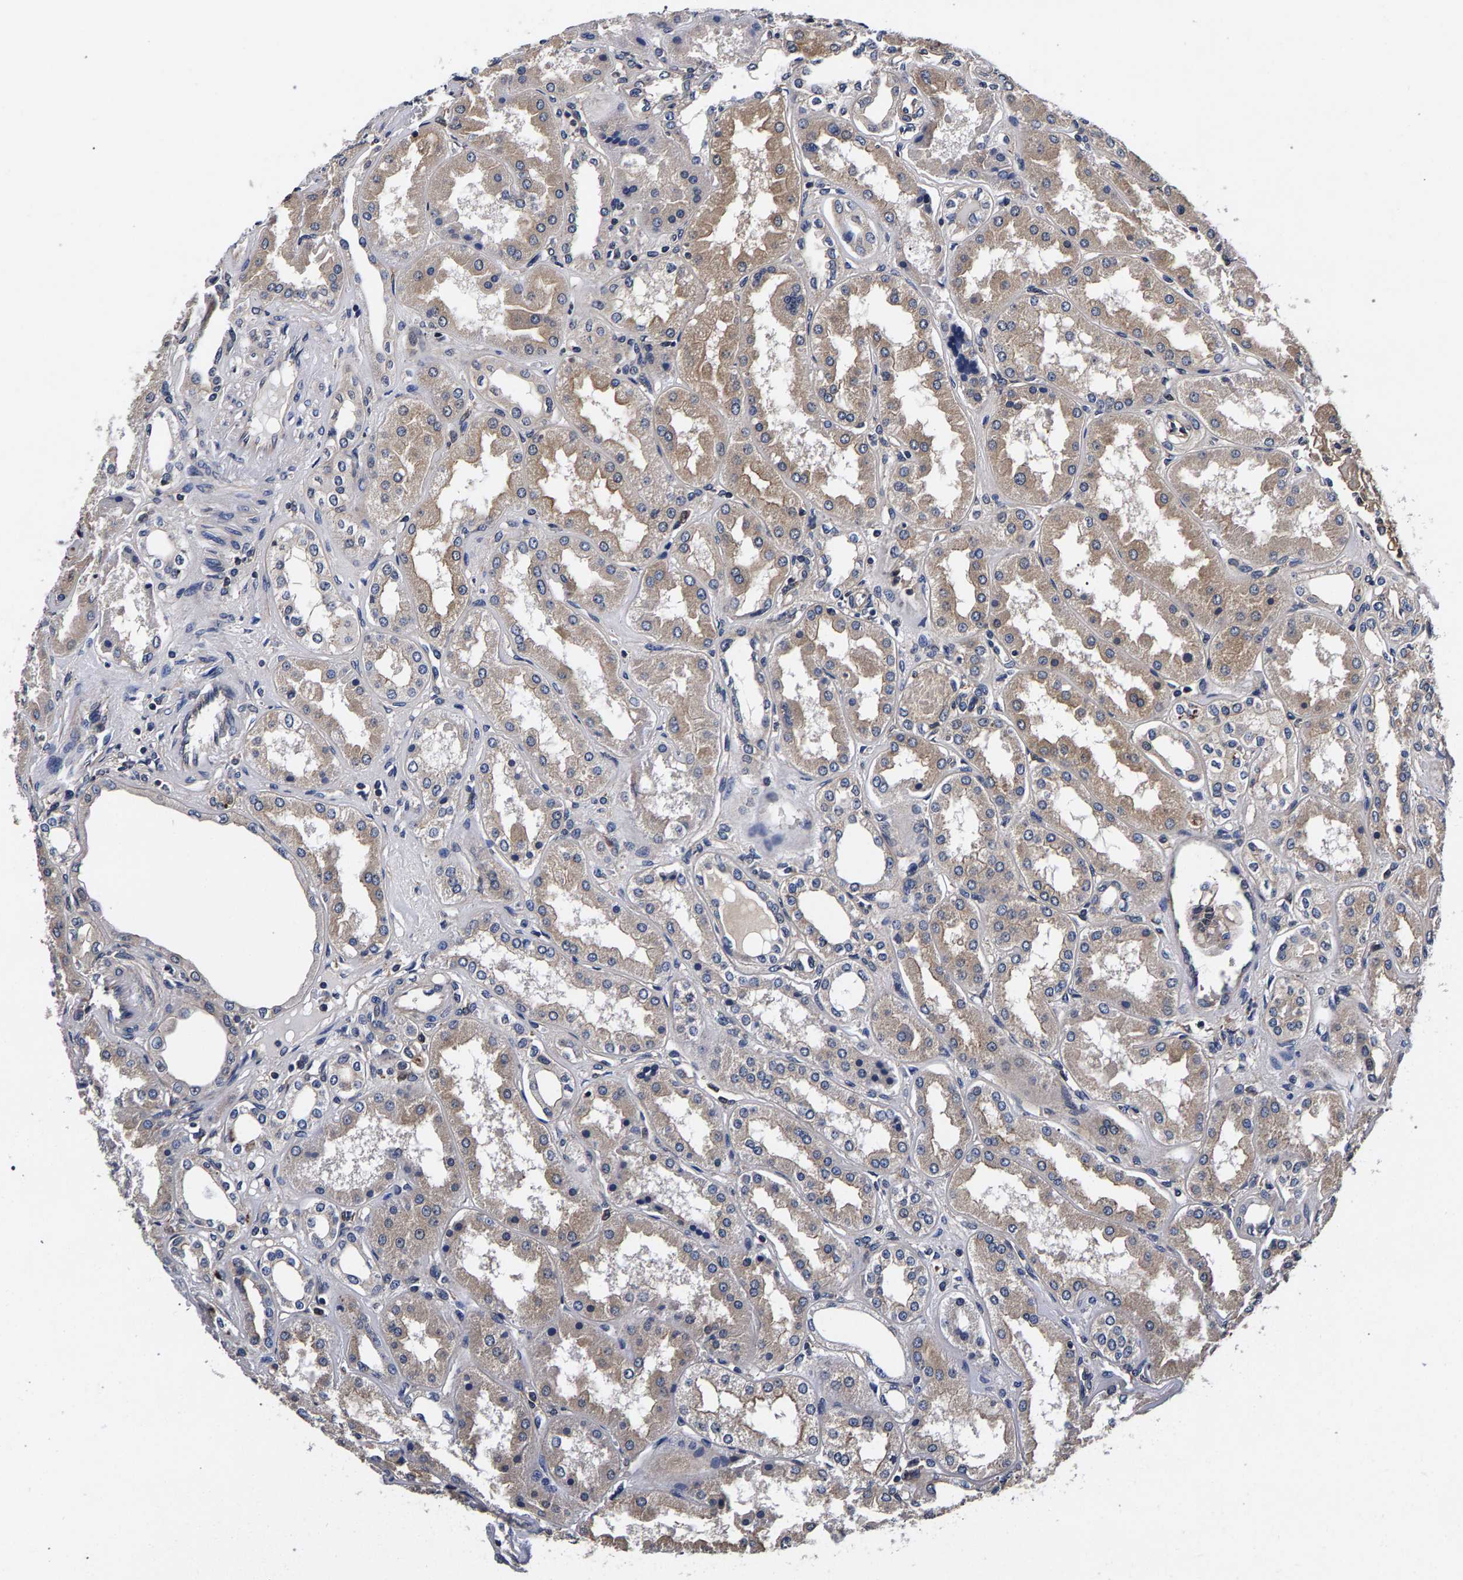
{"staining": {"intensity": "weak", "quantity": "25%-75%", "location": "cytoplasmic/membranous"}, "tissue": "kidney", "cell_type": "Cells in glomeruli", "image_type": "normal", "snomed": [{"axis": "morphology", "description": "Normal tissue, NOS"}, {"axis": "topography", "description": "Kidney"}], "caption": "DAB (3,3'-diaminobenzidine) immunohistochemical staining of benign human kidney exhibits weak cytoplasmic/membranous protein staining in about 25%-75% of cells in glomeruli. Immunohistochemistry (ihc) stains the protein of interest in brown and the nuclei are stained blue.", "gene": "MARCHF7", "patient": {"sex": "female", "age": 56}}